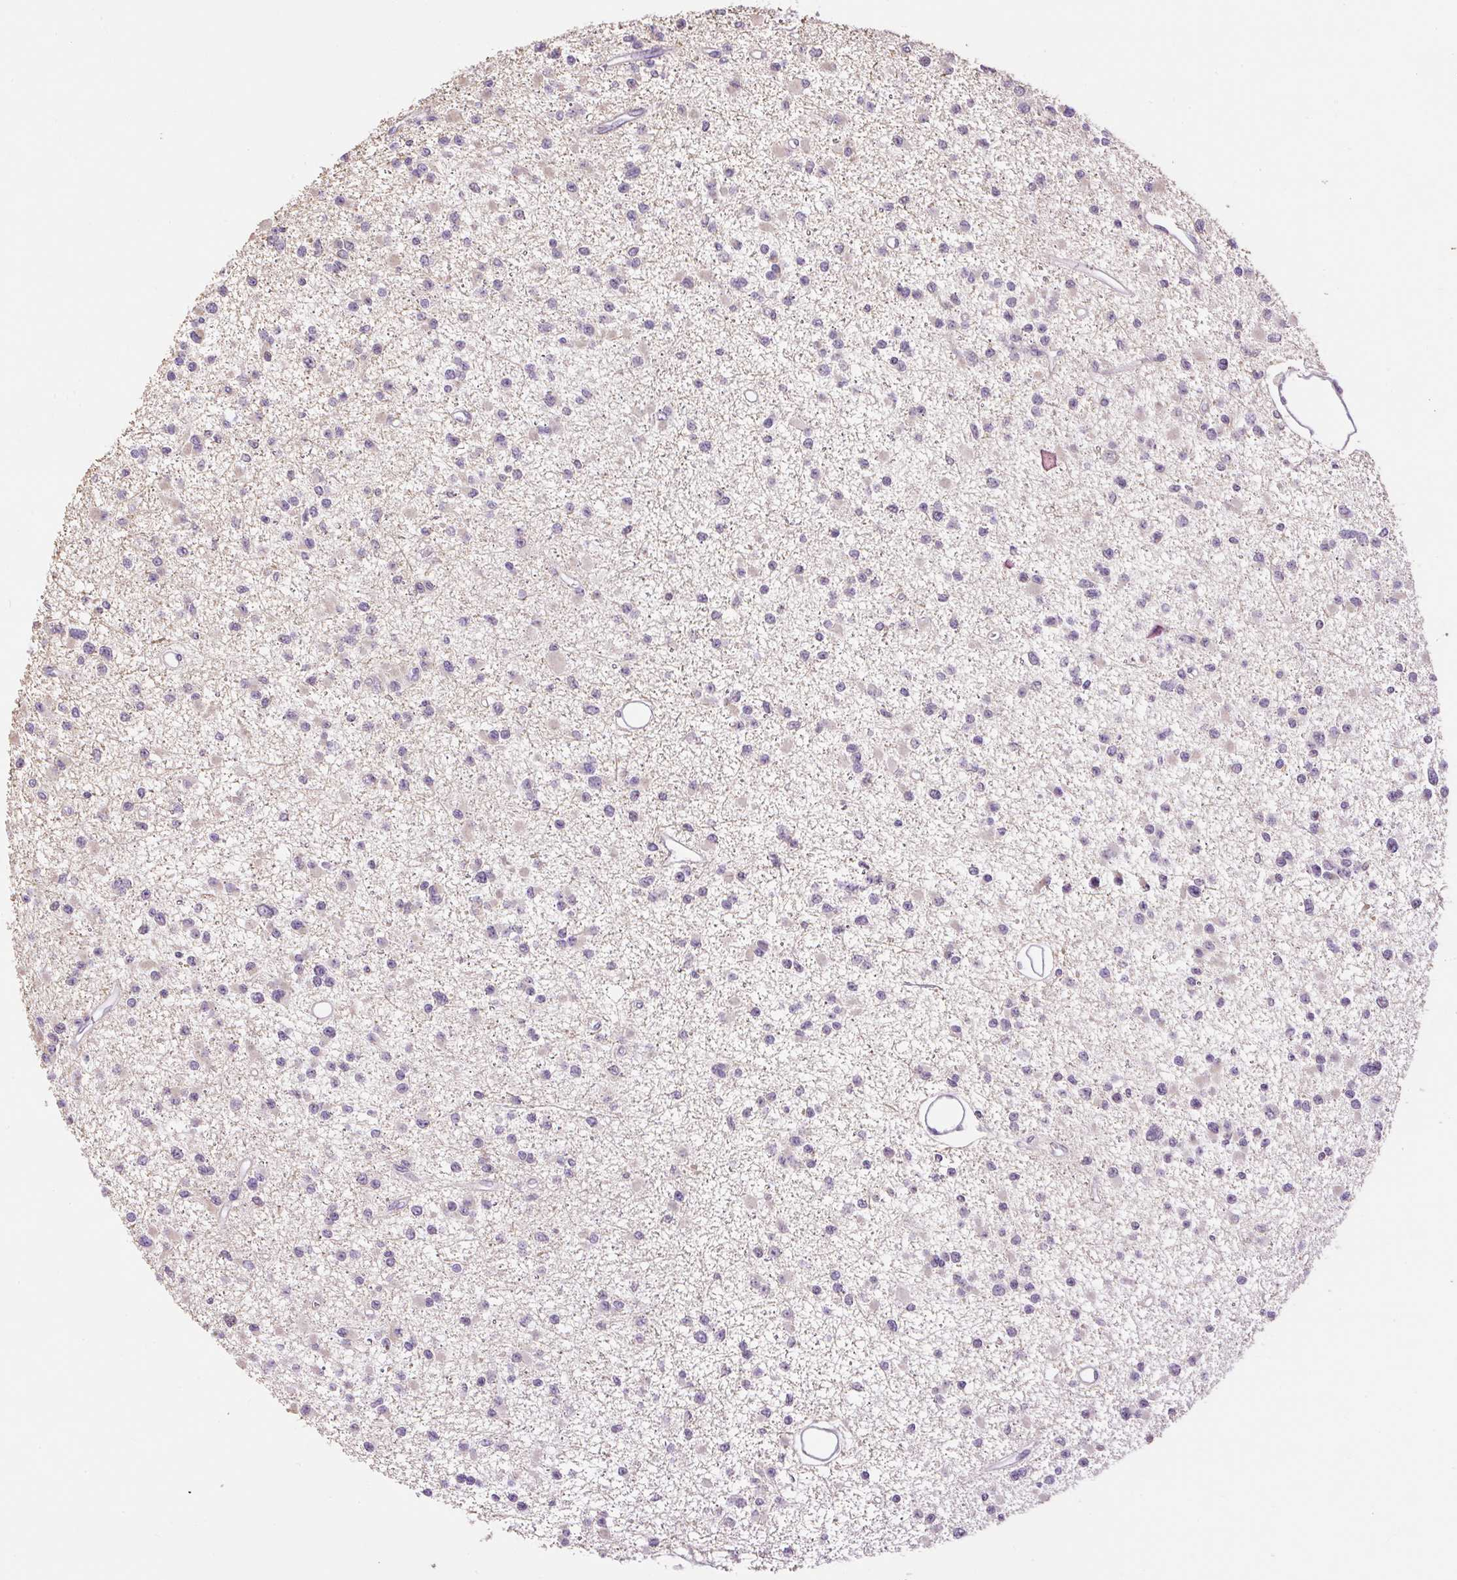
{"staining": {"intensity": "negative", "quantity": "none", "location": "none"}, "tissue": "glioma", "cell_type": "Tumor cells", "image_type": "cancer", "snomed": [{"axis": "morphology", "description": "Glioma, malignant, Low grade"}, {"axis": "topography", "description": "Brain"}], "caption": "The immunohistochemistry image has no significant positivity in tumor cells of glioma tissue.", "gene": "RACGAP1", "patient": {"sex": "female", "age": 22}}